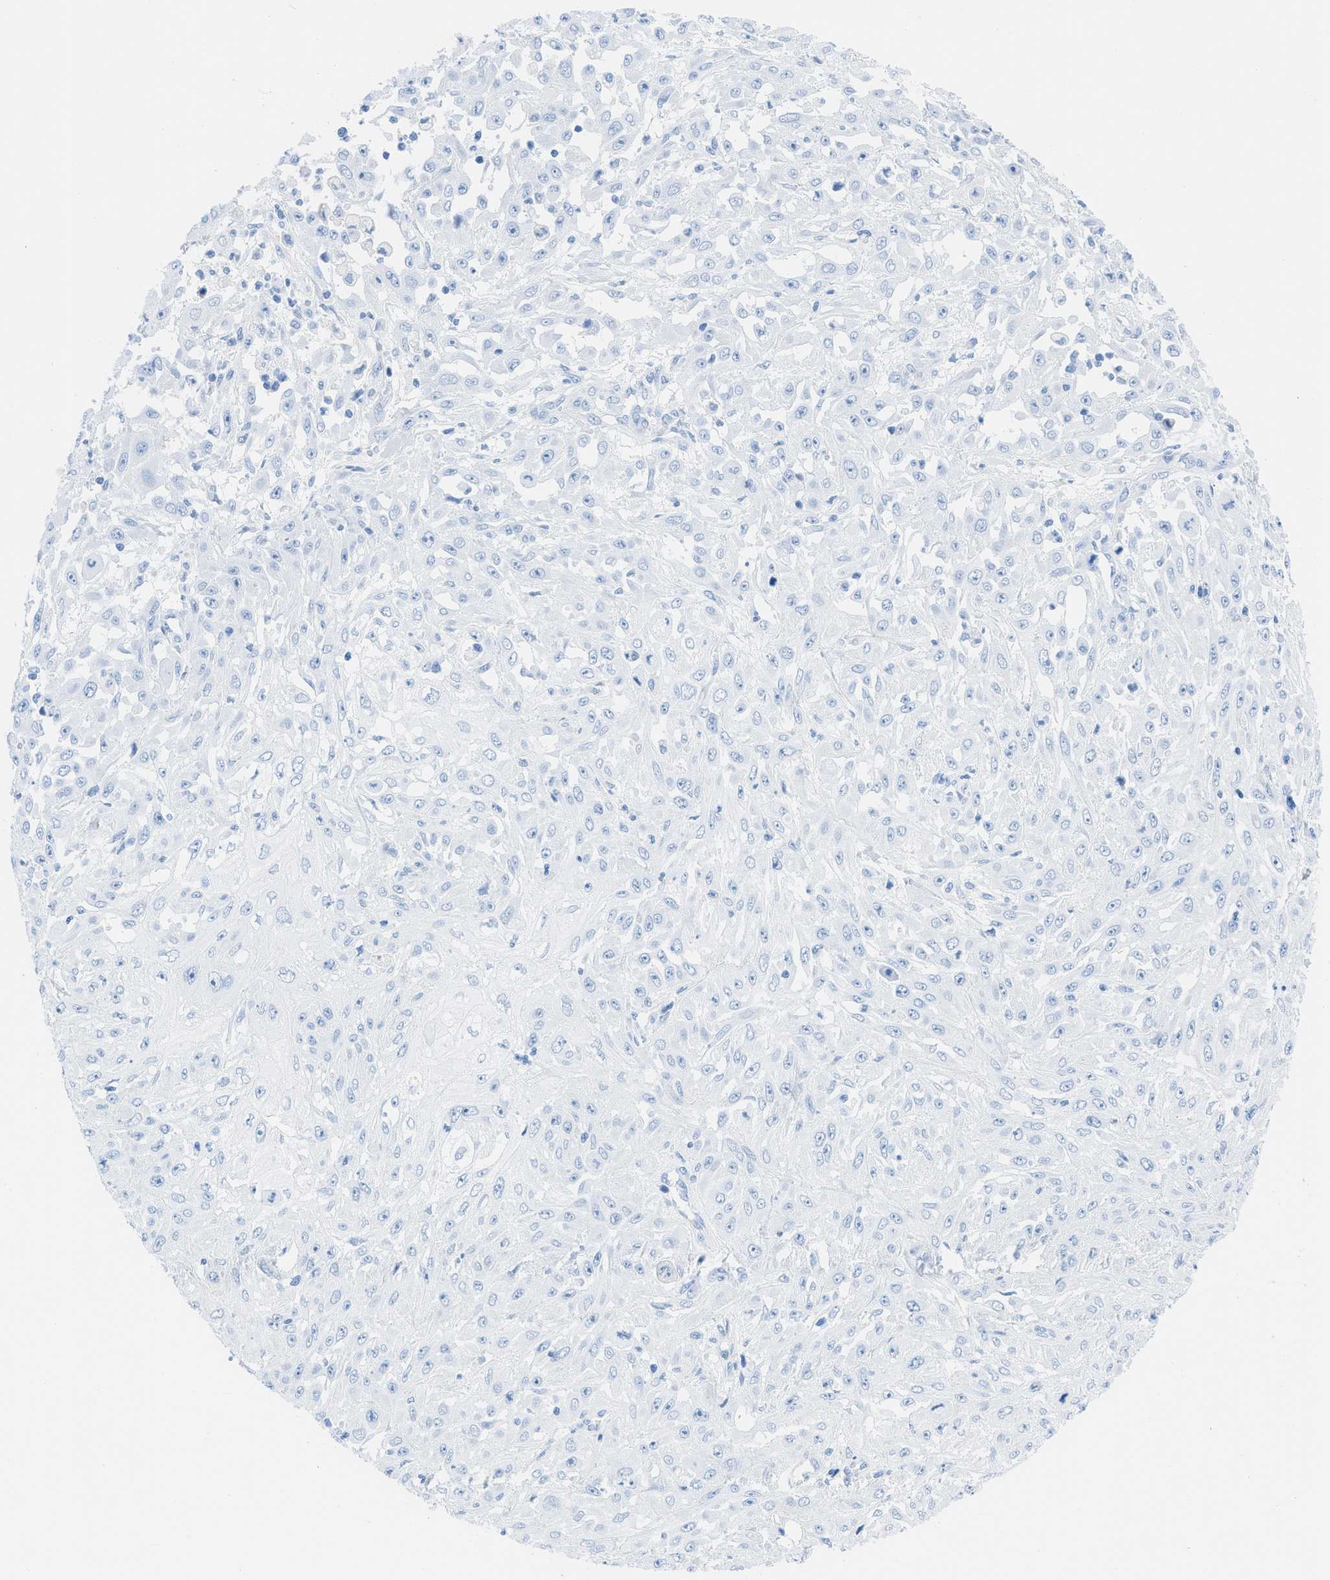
{"staining": {"intensity": "negative", "quantity": "none", "location": "none"}, "tissue": "skin cancer", "cell_type": "Tumor cells", "image_type": "cancer", "snomed": [{"axis": "morphology", "description": "Squamous cell carcinoma, NOS"}, {"axis": "morphology", "description": "Squamous cell carcinoma, metastatic, NOS"}, {"axis": "topography", "description": "Skin"}, {"axis": "topography", "description": "Lymph node"}], "caption": "Histopathology image shows no significant protein staining in tumor cells of metastatic squamous cell carcinoma (skin). Nuclei are stained in blue.", "gene": "TCL1A", "patient": {"sex": "male", "age": 75}}